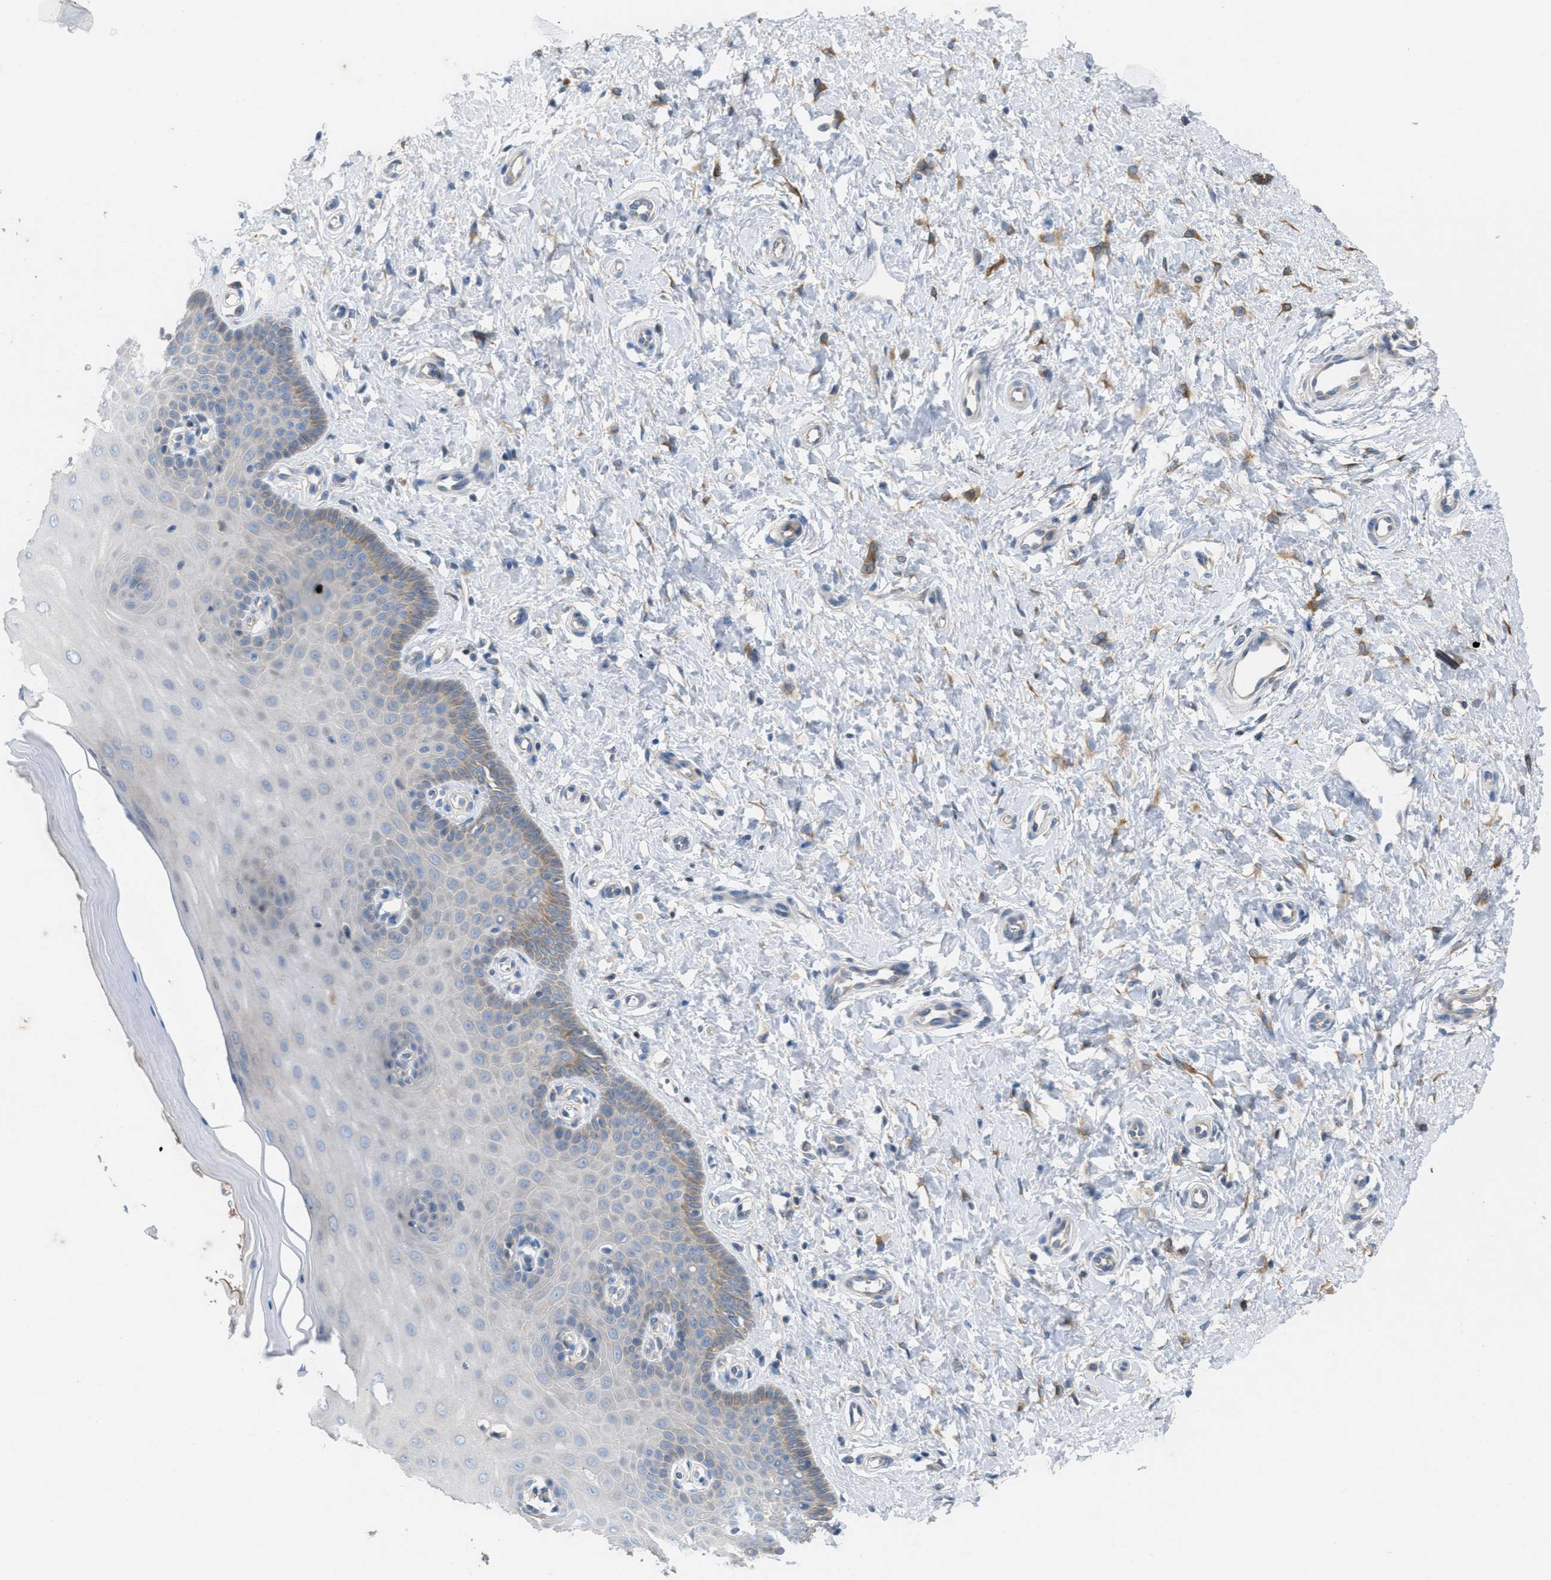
{"staining": {"intensity": "weak", "quantity": ">75%", "location": "cytoplasmic/membranous"}, "tissue": "cervix", "cell_type": "Glandular cells", "image_type": "normal", "snomed": [{"axis": "morphology", "description": "Normal tissue, NOS"}, {"axis": "topography", "description": "Cervix"}], "caption": "Cervix stained for a protein reveals weak cytoplasmic/membranous positivity in glandular cells. Nuclei are stained in blue.", "gene": "UBA5", "patient": {"sex": "female", "age": 55}}